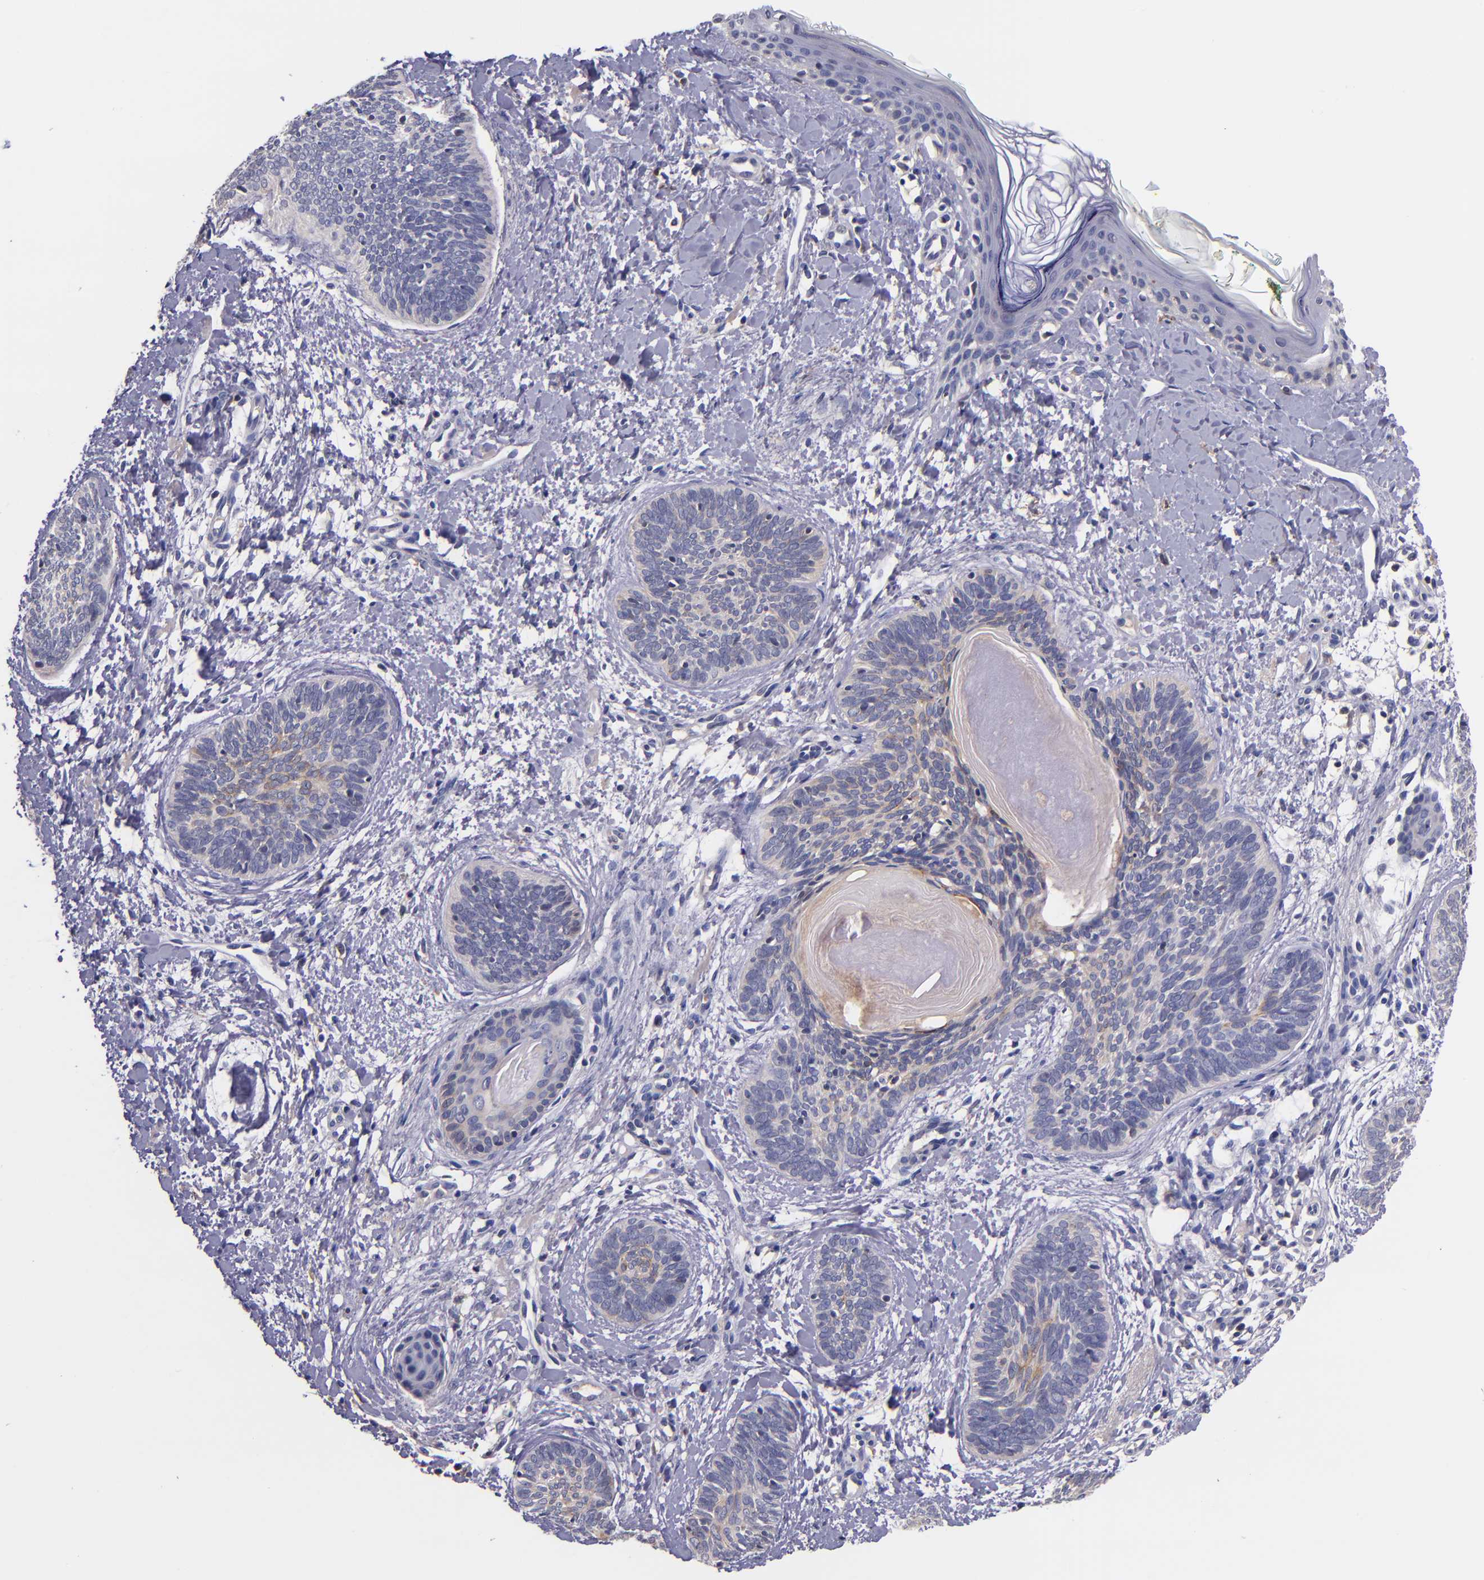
{"staining": {"intensity": "negative", "quantity": "none", "location": "none"}, "tissue": "skin cancer", "cell_type": "Tumor cells", "image_type": "cancer", "snomed": [{"axis": "morphology", "description": "Basal cell carcinoma"}, {"axis": "topography", "description": "Skin"}], "caption": "There is no significant expression in tumor cells of skin basal cell carcinoma.", "gene": "RBP4", "patient": {"sex": "female", "age": 81}}